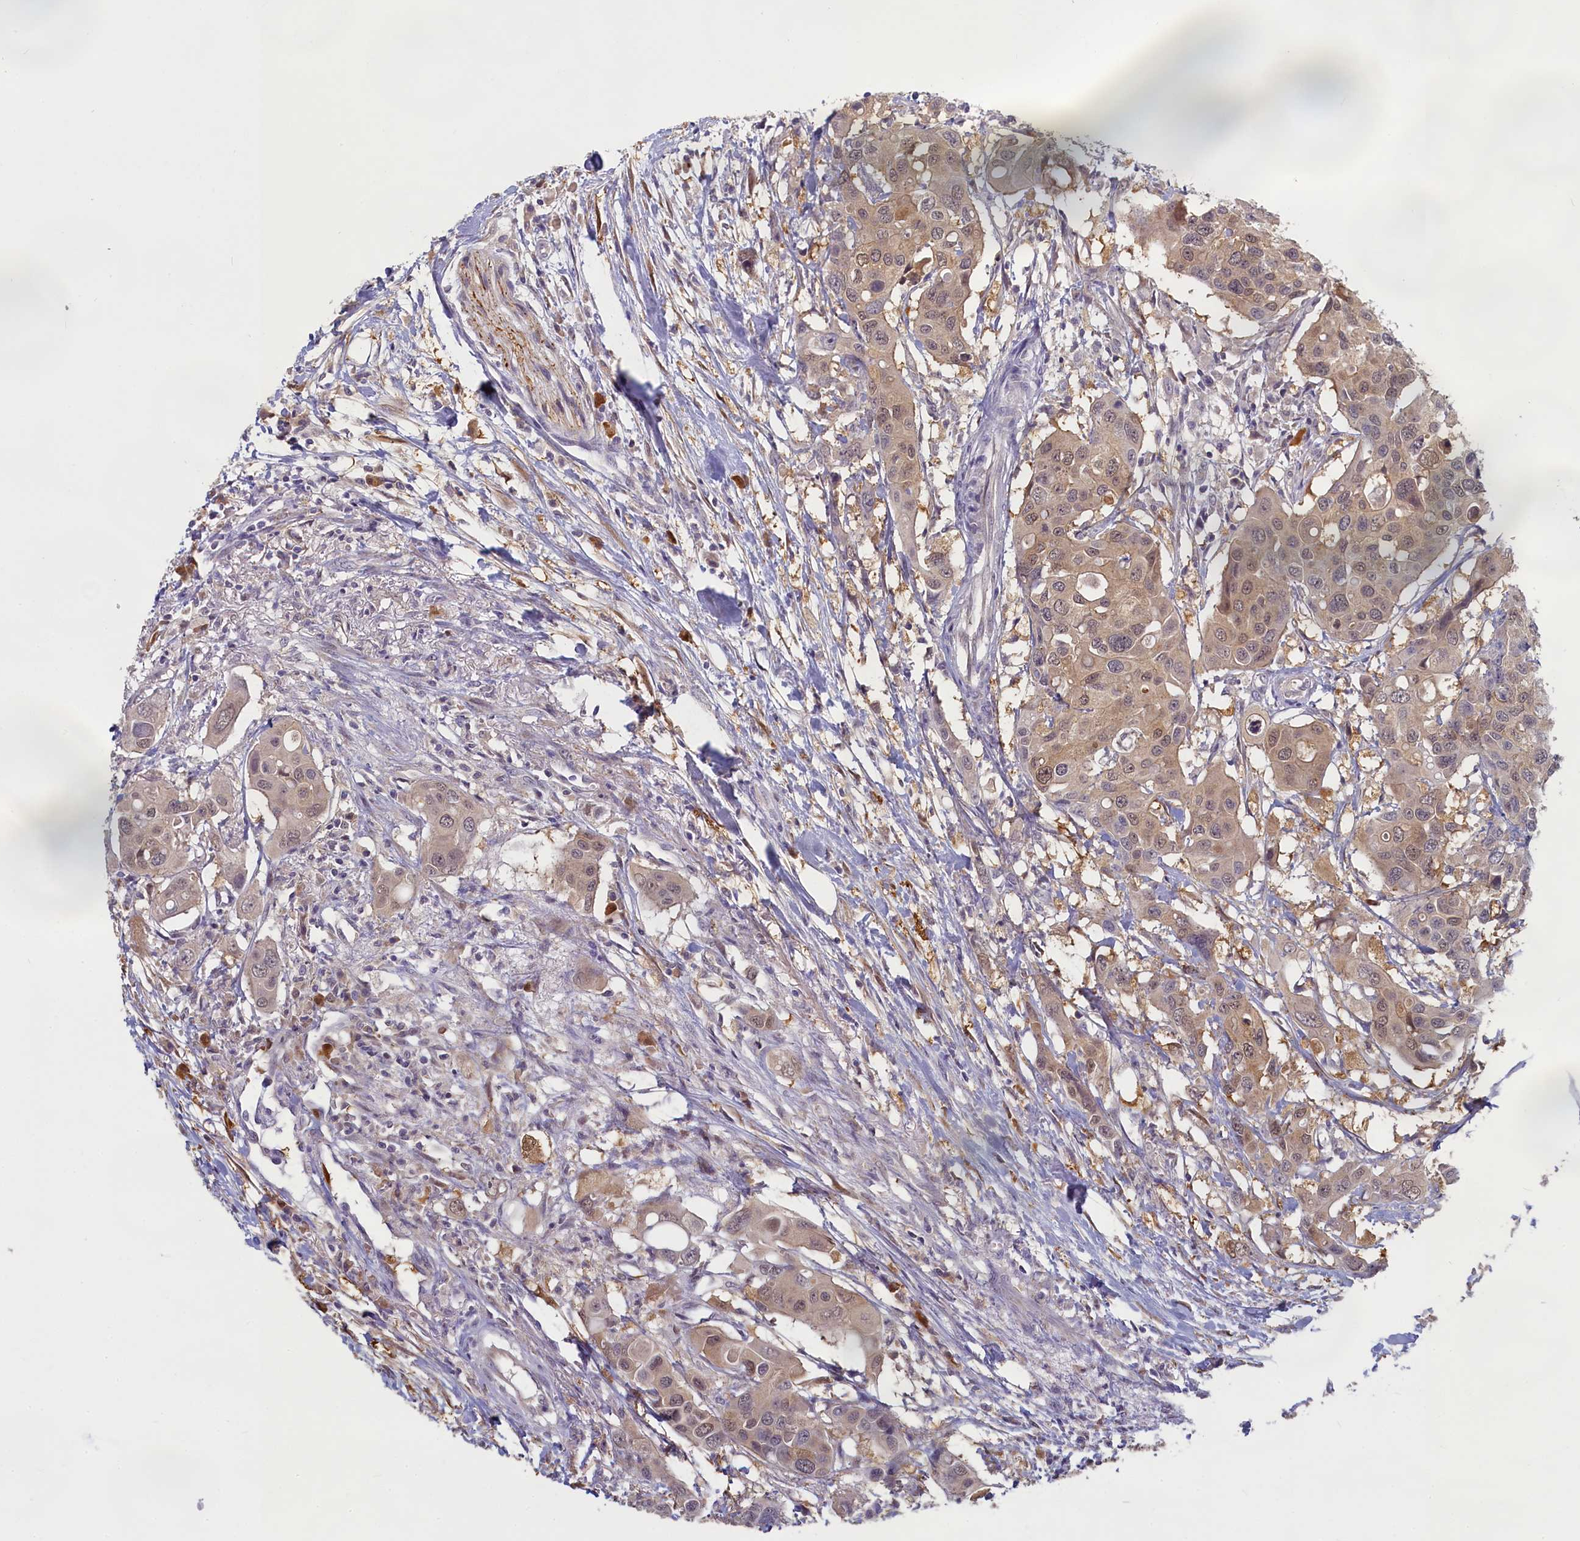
{"staining": {"intensity": "moderate", "quantity": ">75%", "location": "cytoplasmic/membranous,nuclear"}, "tissue": "colorectal cancer", "cell_type": "Tumor cells", "image_type": "cancer", "snomed": [{"axis": "morphology", "description": "Adenocarcinoma, NOS"}, {"axis": "topography", "description": "Colon"}], "caption": "Protein expression analysis of human adenocarcinoma (colorectal) reveals moderate cytoplasmic/membranous and nuclear expression in about >75% of tumor cells.", "gene": "UCHL3", "patient": {"sex": "male", "age": 77}}